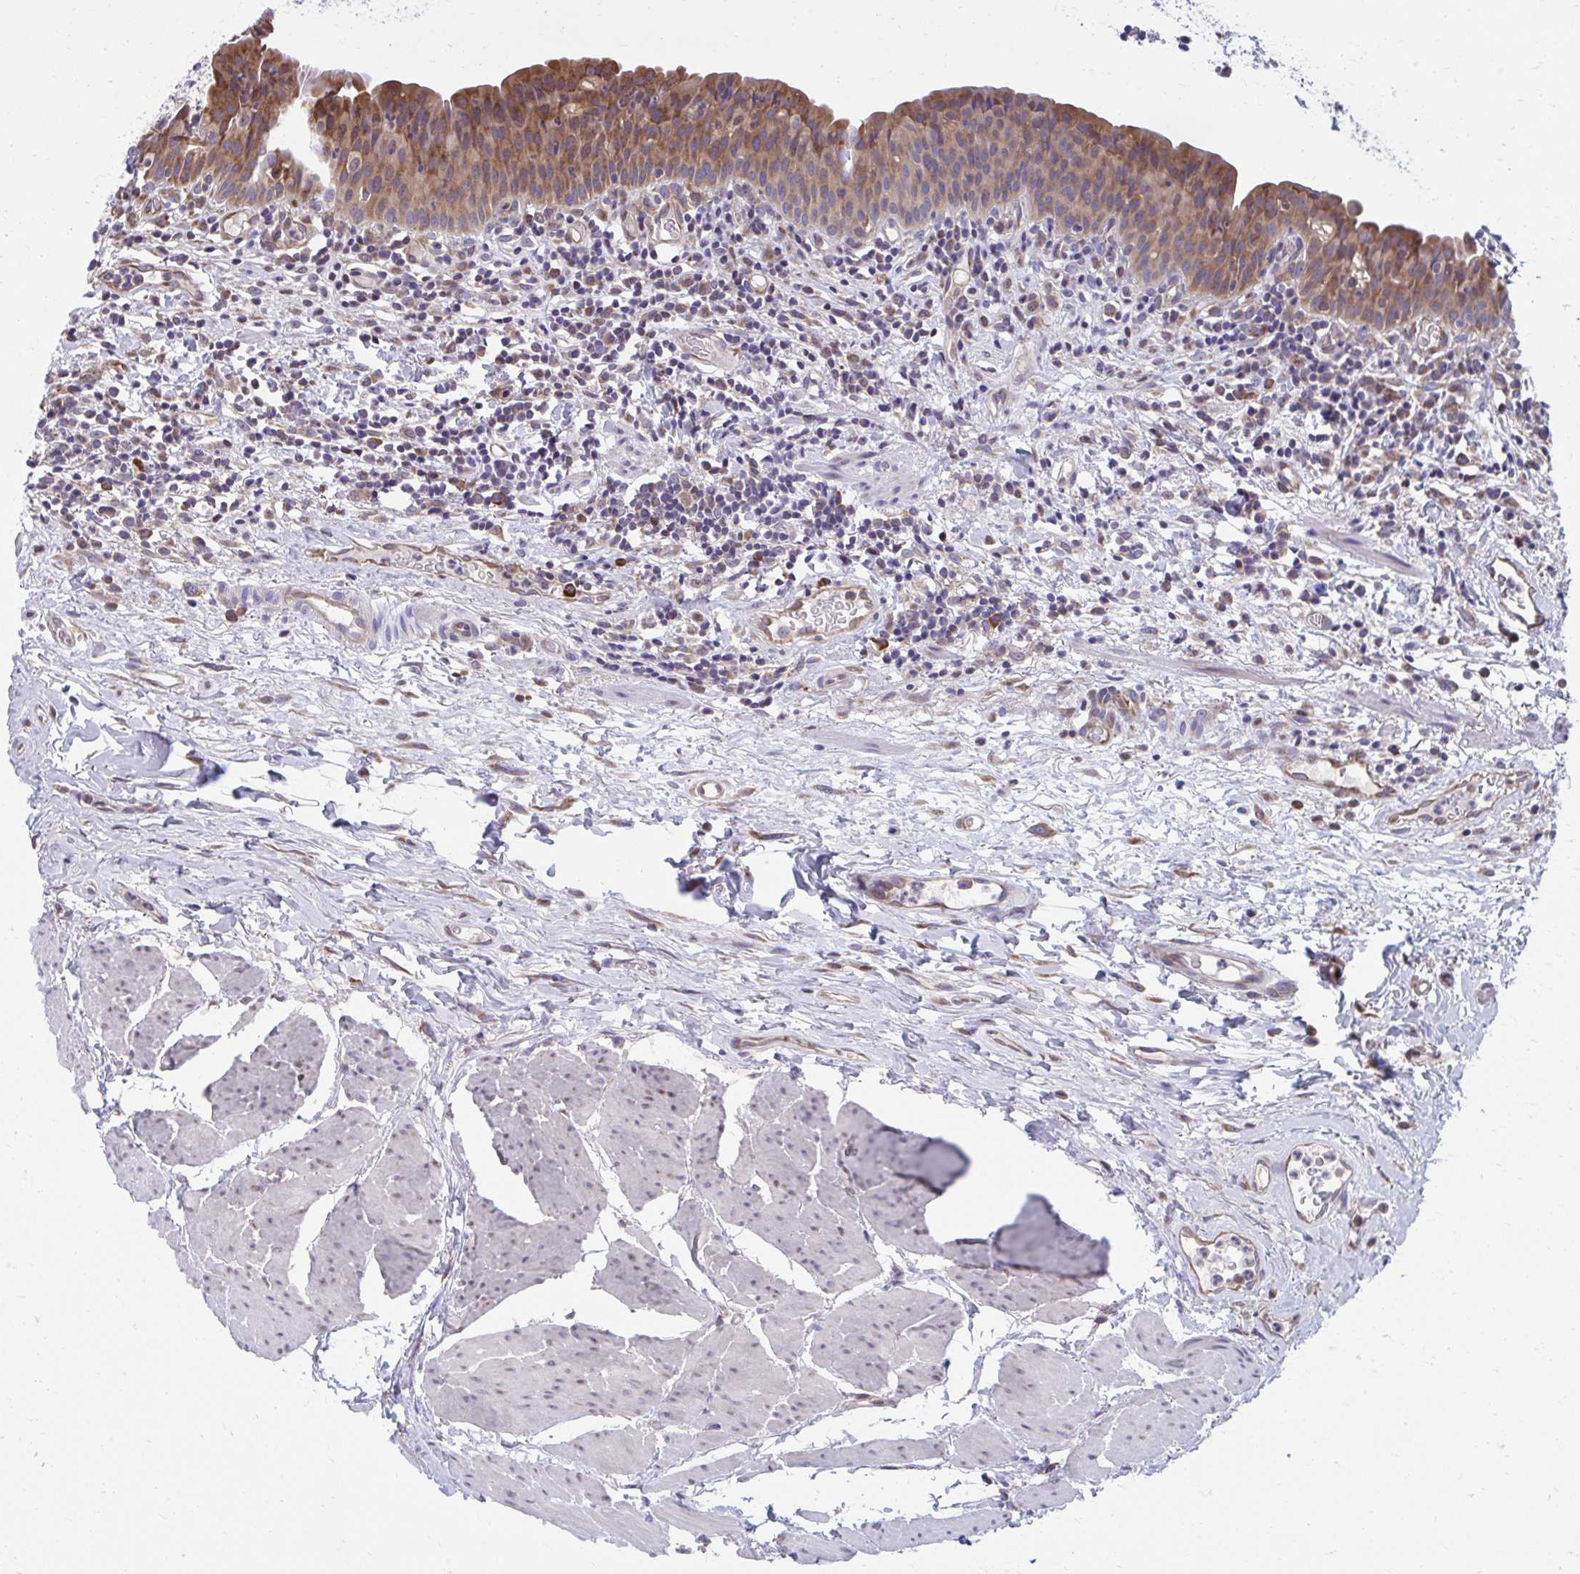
{"staining": {"intensity": "moderate", "quantity": ">75%", "location": "cytoplasmic/membranous"}, "tissue": "urinary bladder", "cell_type": "Urothelial cells", "image_type": "normal", "snomed": [{"axis": "morphology", "description": "Normal tissue, NOS"}, {"axis": "morphology", "description": "Inflammation, NOS"}, {"axis": "topography", "description": "Urinary bladder"}], "caption": "Urothelial cells show medium levels of moderate cytoplasmic/membranous staining in approximately >75% of cells in benign urinary bladder.", "gene": "ZNF778", "patient": {"sex": "male", "age": 57}}